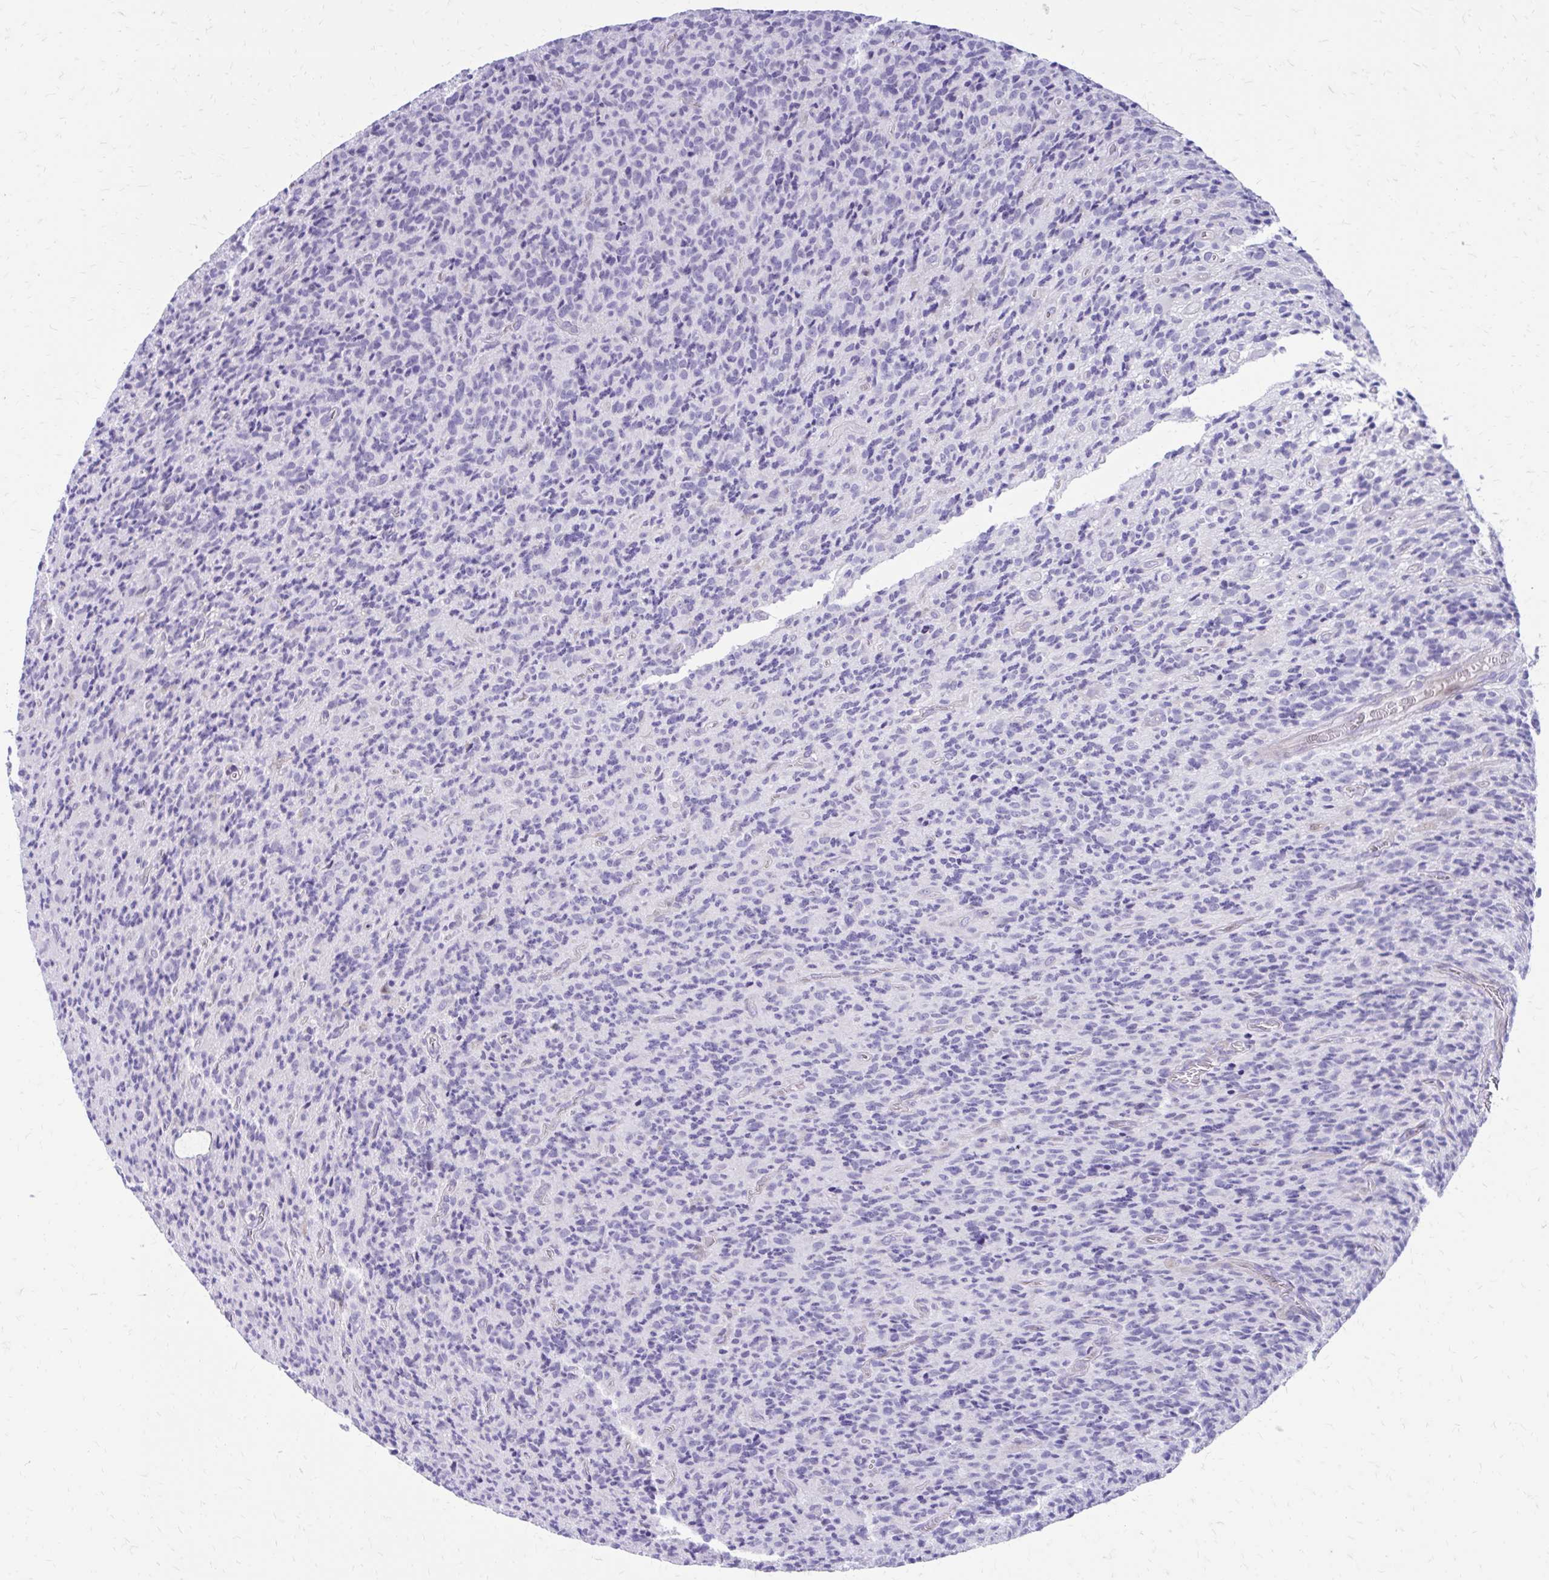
{"staining": {"intensity": "negative", "quantity": "none", "location": "none"}, "tissue": "glioma", "cell_type": "Tumor cells", "image_type": "cancer", "snomed": [{"axis": "morphology", "description": "Glioma, malignant, High grade"}, {"axis": "topography", "description": "Brain"}], "caption": "Immunohistochemistry histopathology image of neoplastic tissue: glioma stained with DAB (3,3'-diaminobenzidine) shows no significant protein positivity in tumor cells.", "gene": "LCN15", "patient": {"sex": "male", "age": 76}}